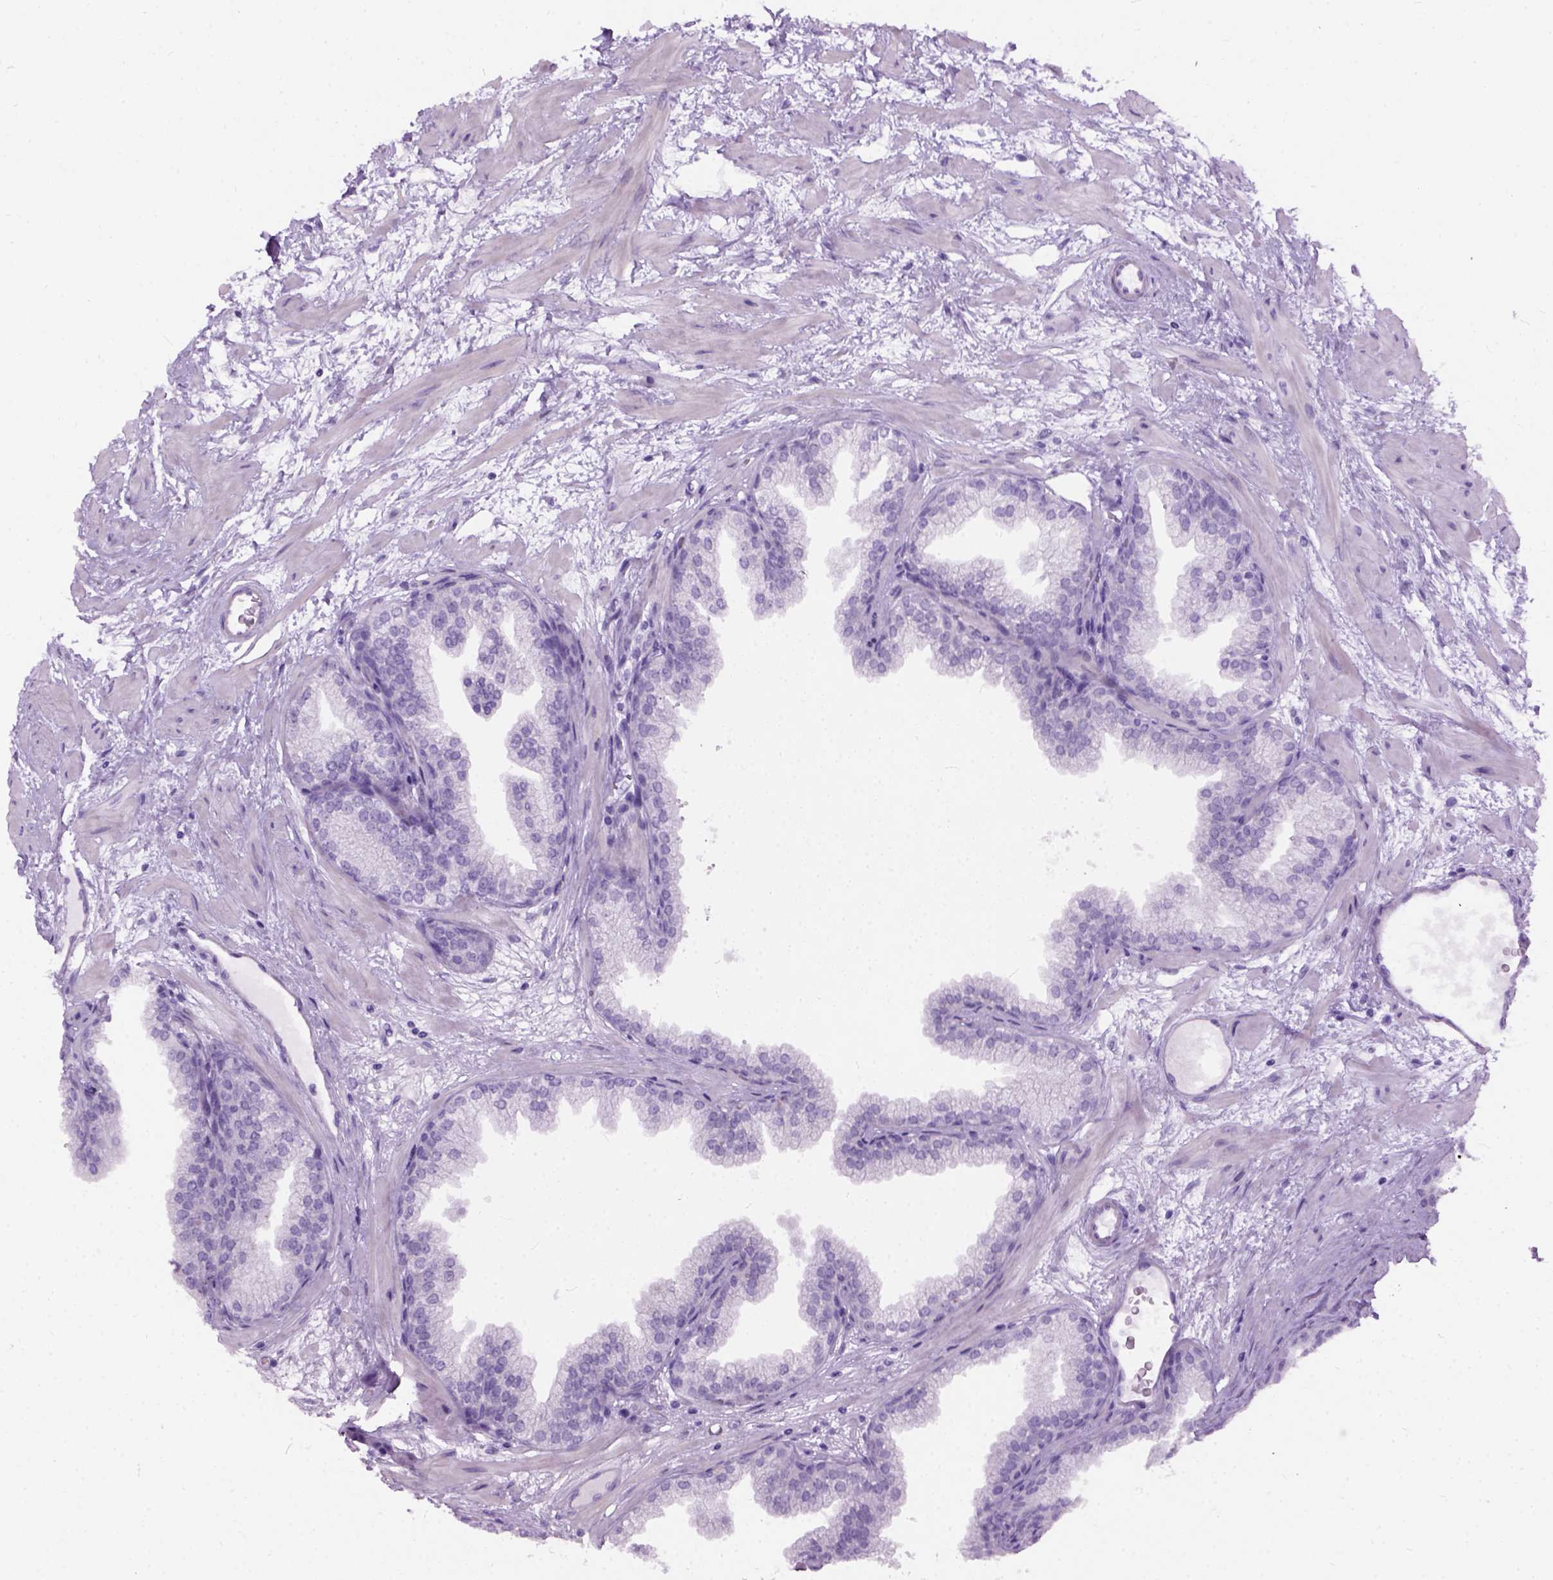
{"staining": {"intensity": "negative", "quantity": "none", "location": "none"}, "tissue": "prostate", "cell_type": "Glandular cells", "image_type": "normal", "snomed": [{"axis": "morphology", "description": "Normal tissue, NOS"}, {"axis": "topography", "description": "Prostate"}], "caption": "Human prostate stained for a protein using immunohistochemistry (IHC) demonstrates no expression in glandular cells.", "gene": "AXDND1", "patient": {"sex": "male", "age": 37}}